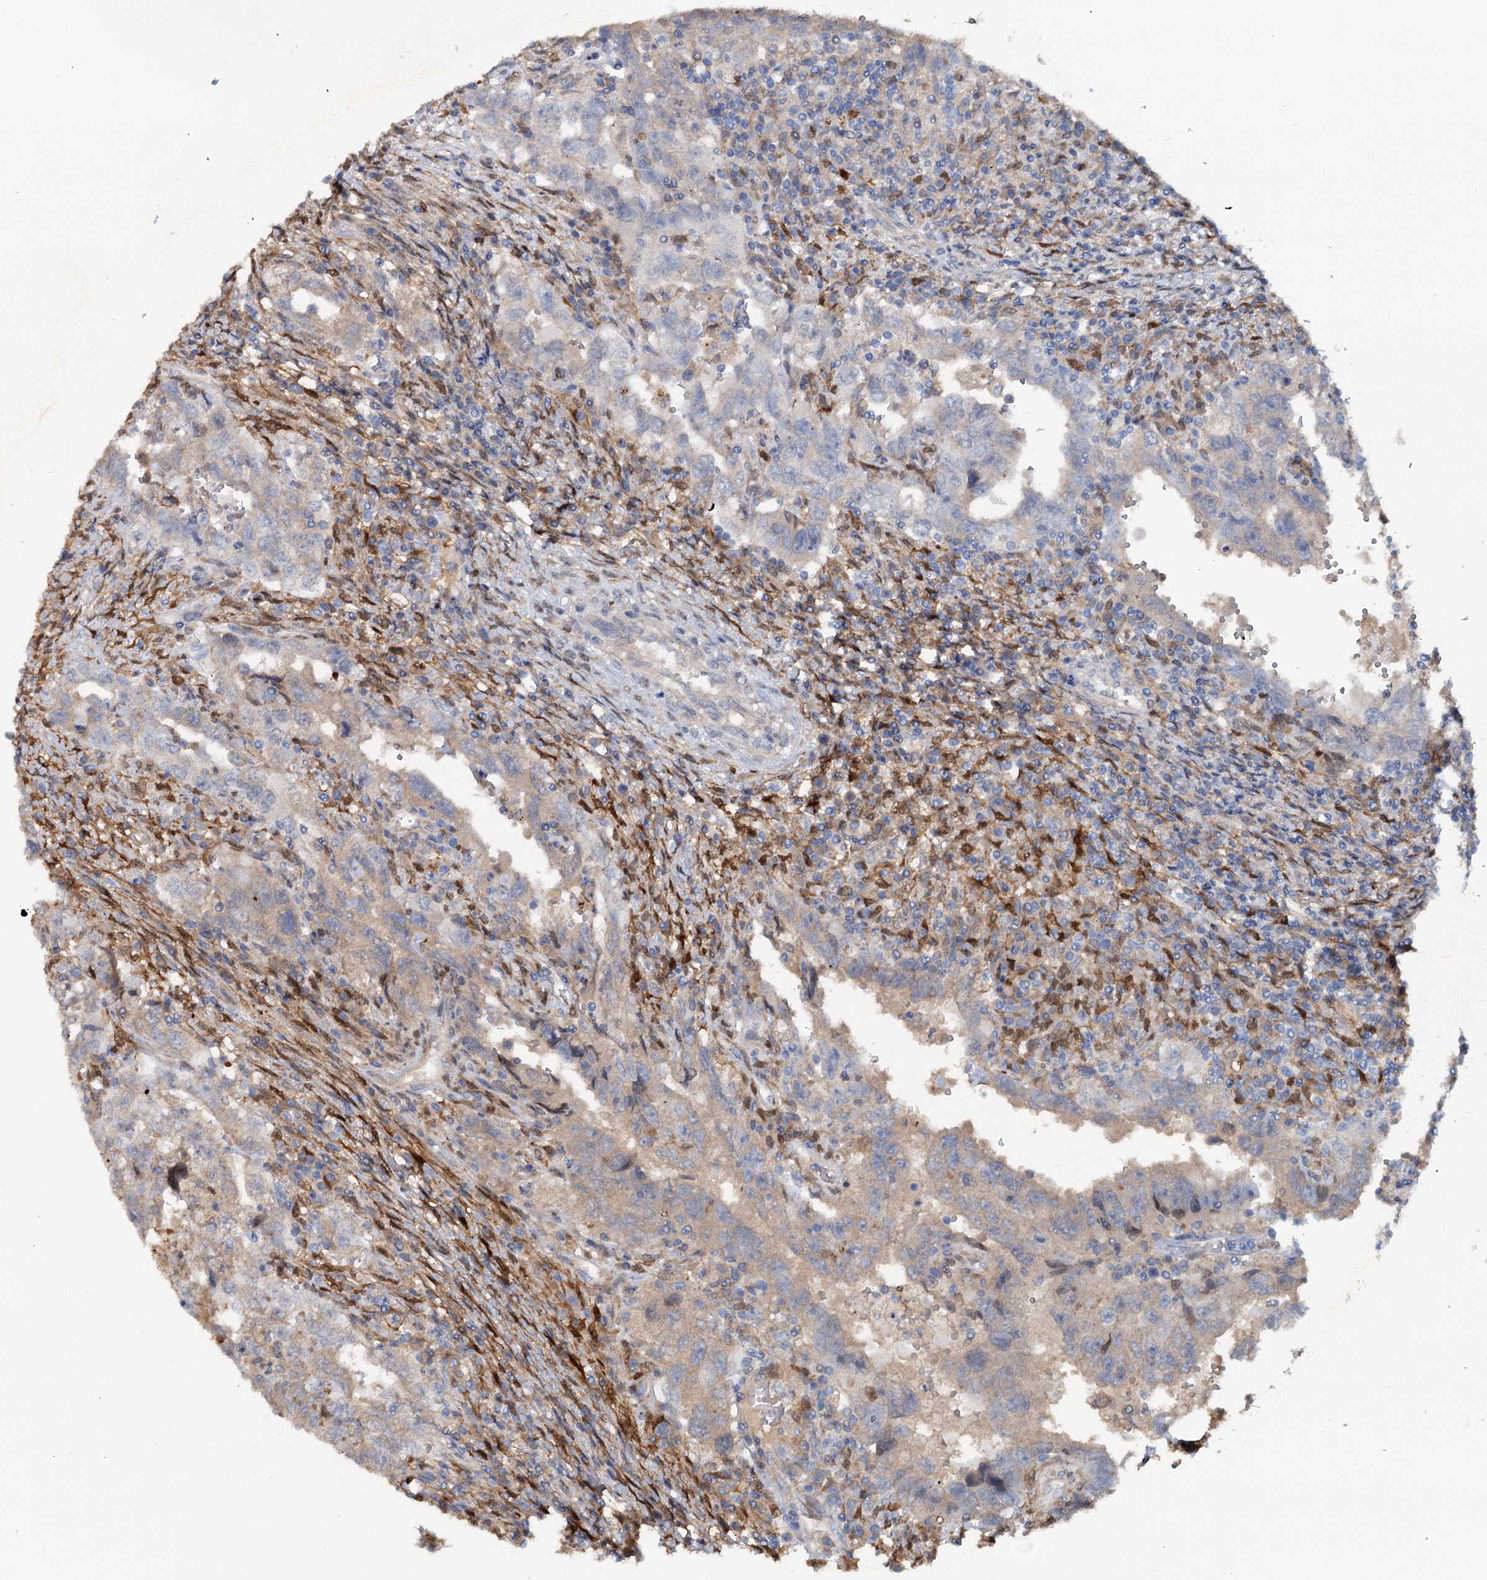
{"staining": {"intensity": "weak", "quantity": "<25%", "location": "cytoplasmic/membranous"}, "tissue": "testis cancer", "cell_type": "Tumor cells", "image_type": "cancer", "snomed": [{"axis": "morphology", "description": "Carcinoma, Embryonal, NOS"}, {"axis": "topography", "description": "Testis"}], "caption": "Image shows no protein positivity in tumor cells of testis cancer (embryonal carcinoma) tissue.", "gene": "IL17RD", "patient": {"sex": "male", "age": 26}}